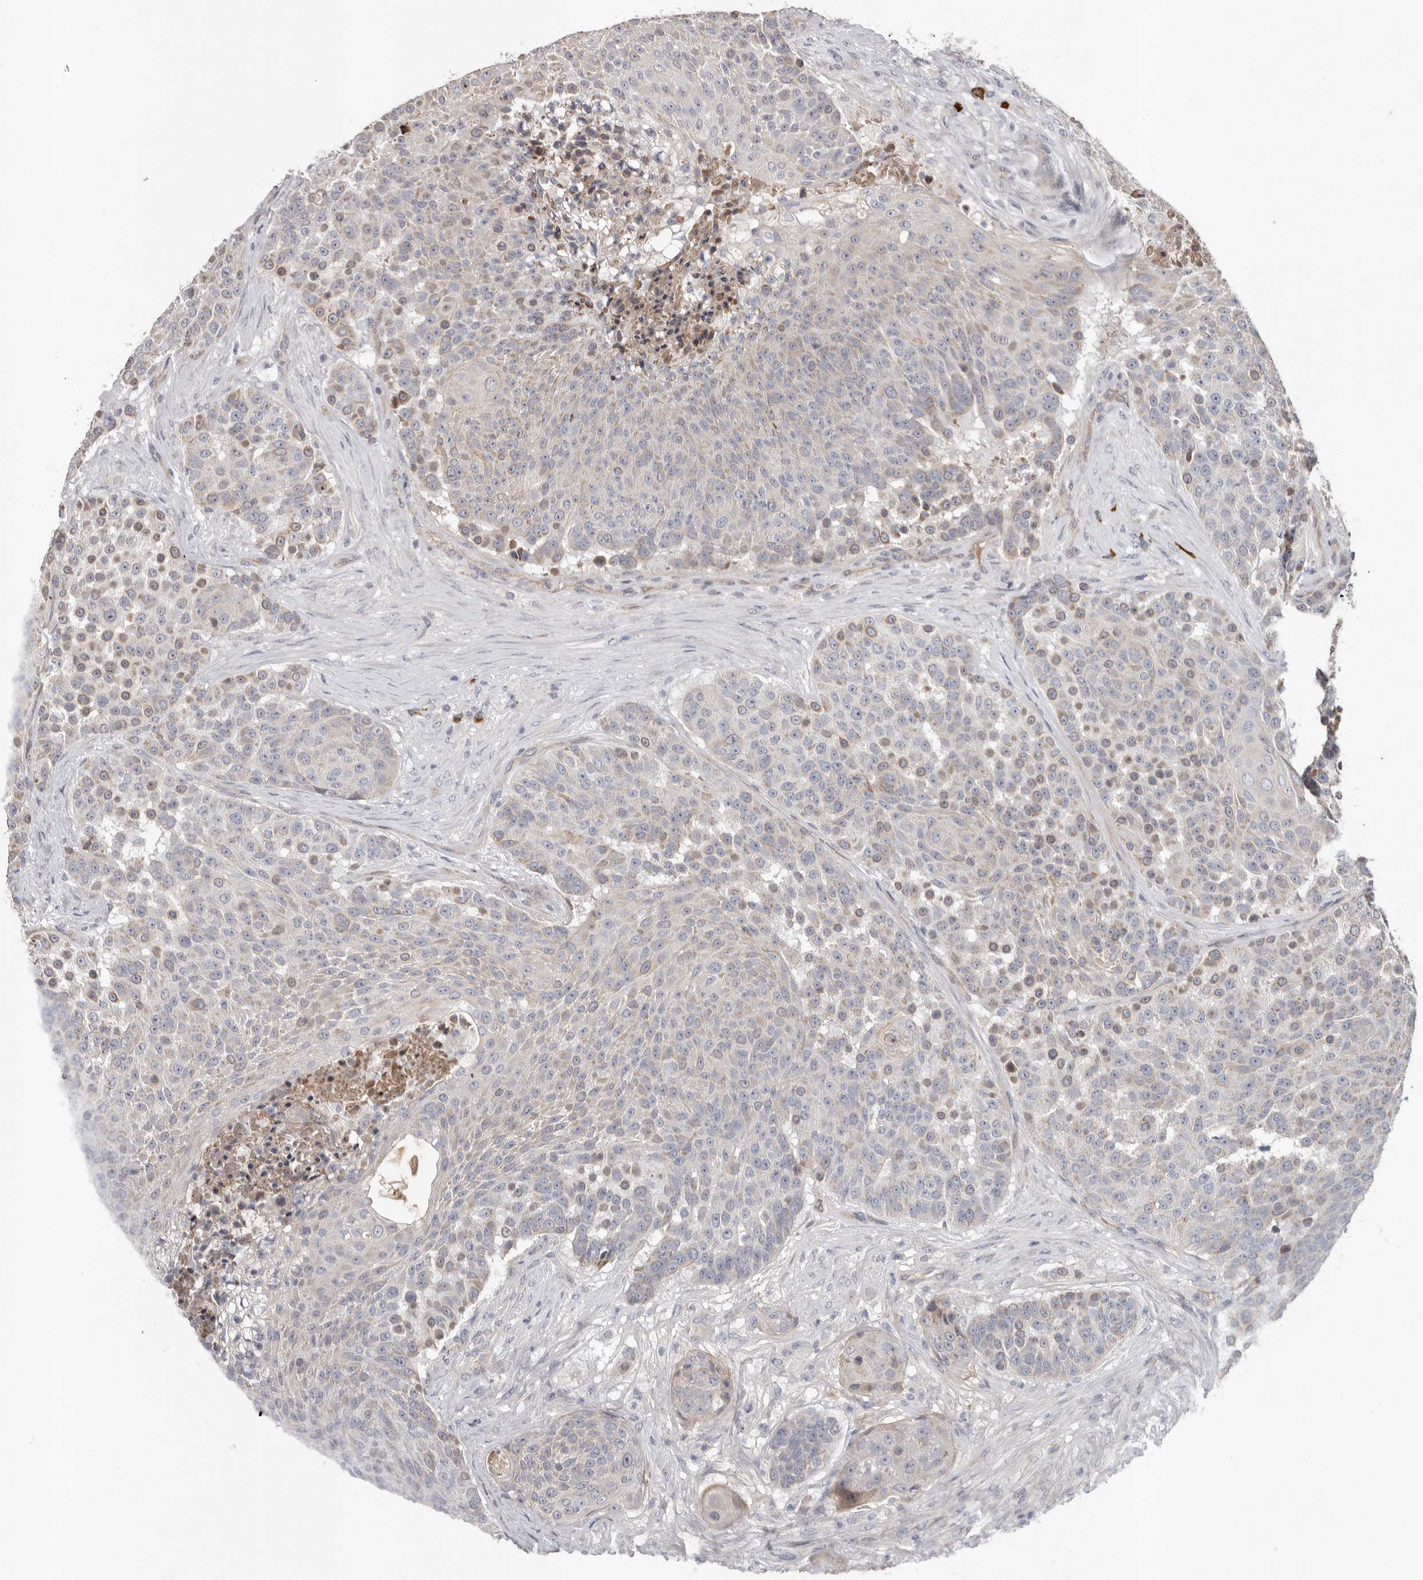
{"staining": {"intensity": "weak", "quantity": "25%-75%", "location": "cytoplasmic/membranous"}, "tissue": "urothelial cancer", "cell_type": "Tumor cells", "image_type": "cancer", "snomed": [{"axis": "morphology", "description": "Urothelial carcinoma, High grade"}, {"axis": "topography", "description": "Urinary bladder"}], "caption": "A brown stain shows weak cytoplasmic/membranous expression of a protein in human urothelial cancer tumor cells.", "gene": "SPTA1", "patient": {"sex": "female", "age": 63}}